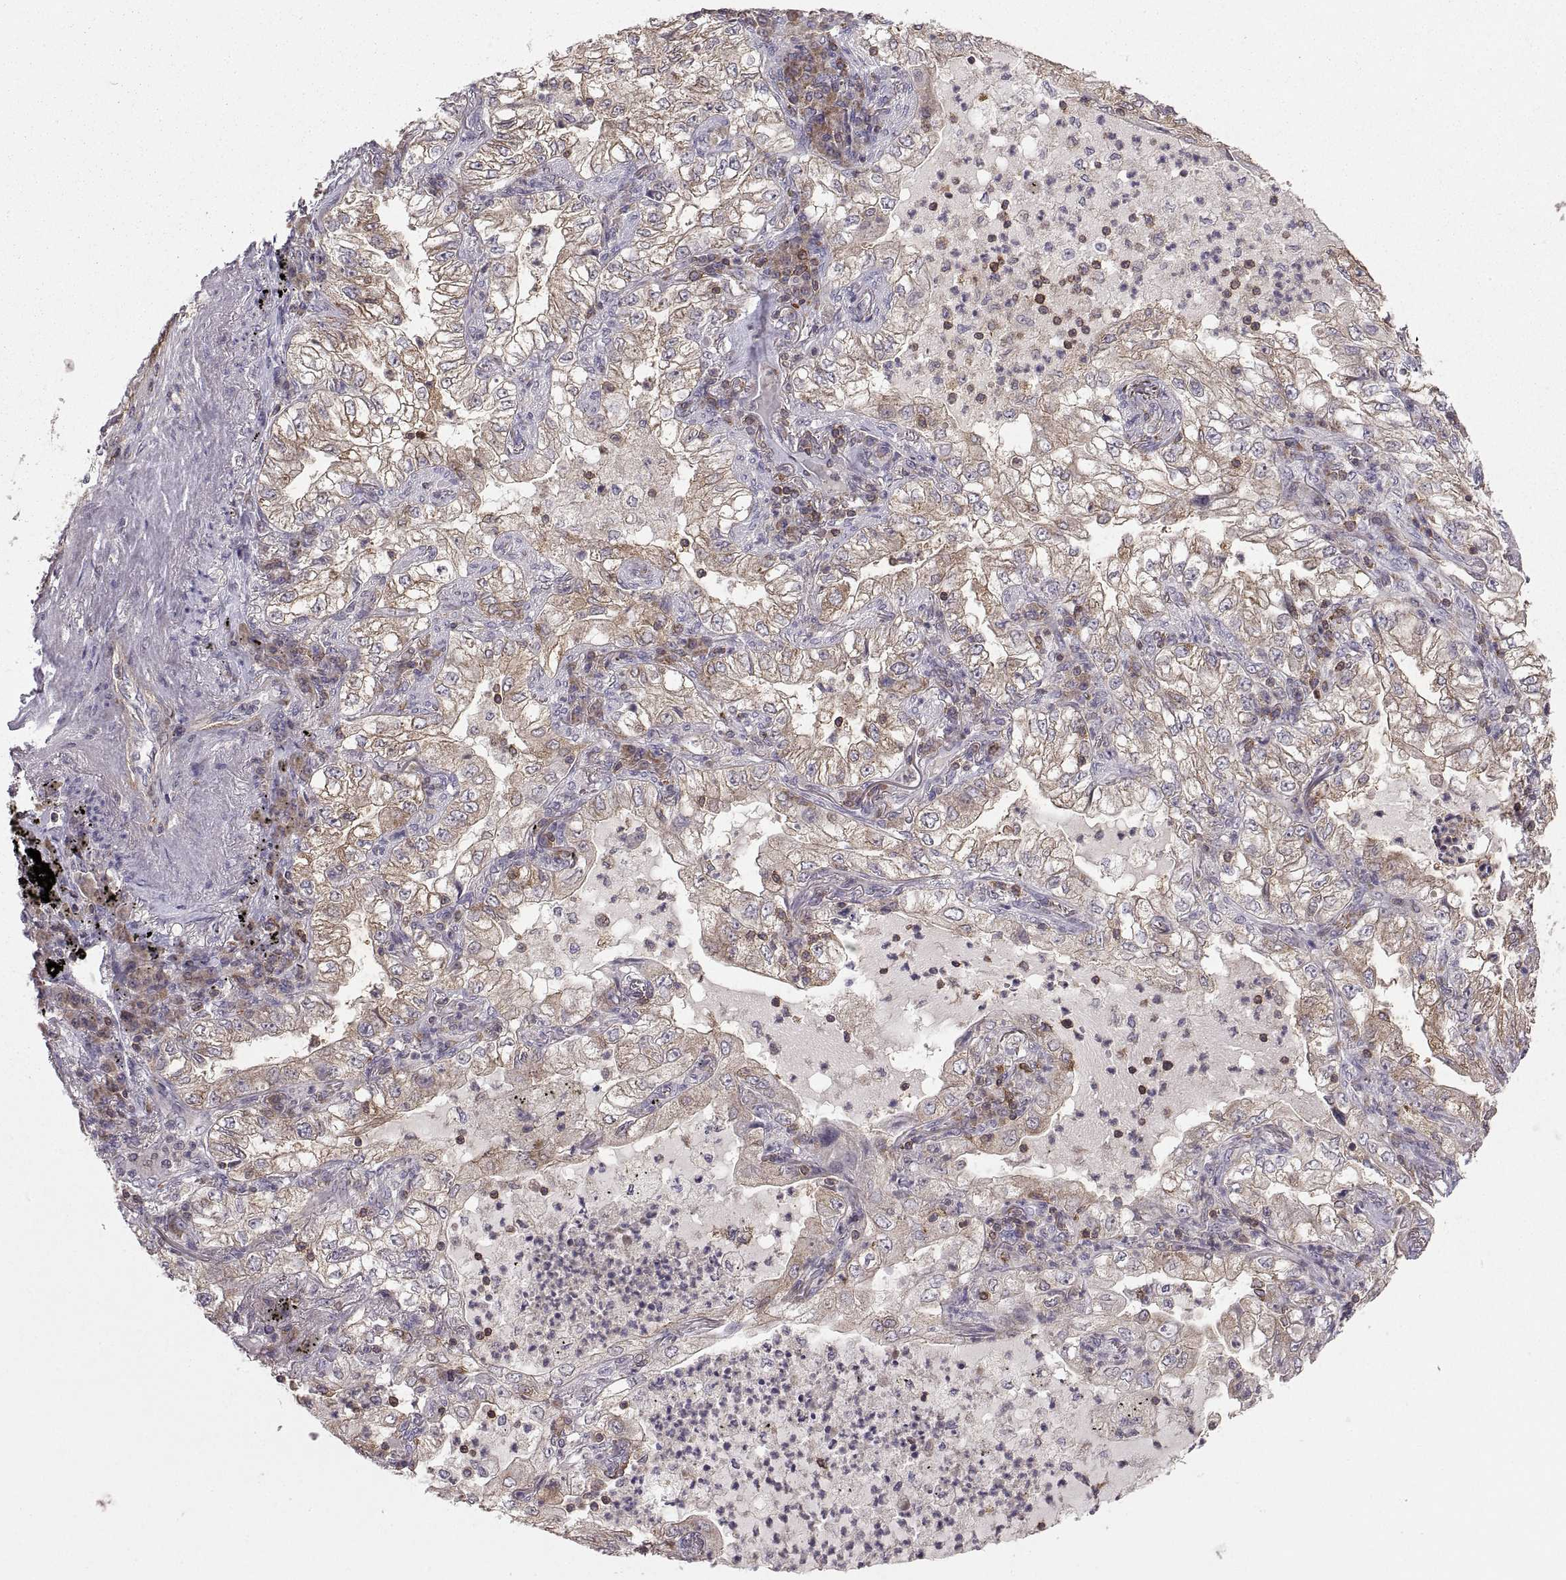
{"staining": {"intensity": "moderate", "quantity": "<25%", "location": "cytoplasmic/membranous"}, "tissue": "lung cancer", "cell_type": "Tumor cells", "image_type": "cancer", "snomed": [{"axis": "morphology", "description": "Adenocarcinoma, NOS"}, {"axis": "topography", "description": "Lung"}], "caption": "Immunohistochemistry (IHC) micrograph of human lung adenocarcinoma stained for a protein (brown), which demonstrates low levels of moderate cytoplasmic/membranous staining in approximately <25% of tumor cells.", "gene": "EZR", "patient": {"sex": "female", "age": 73}}